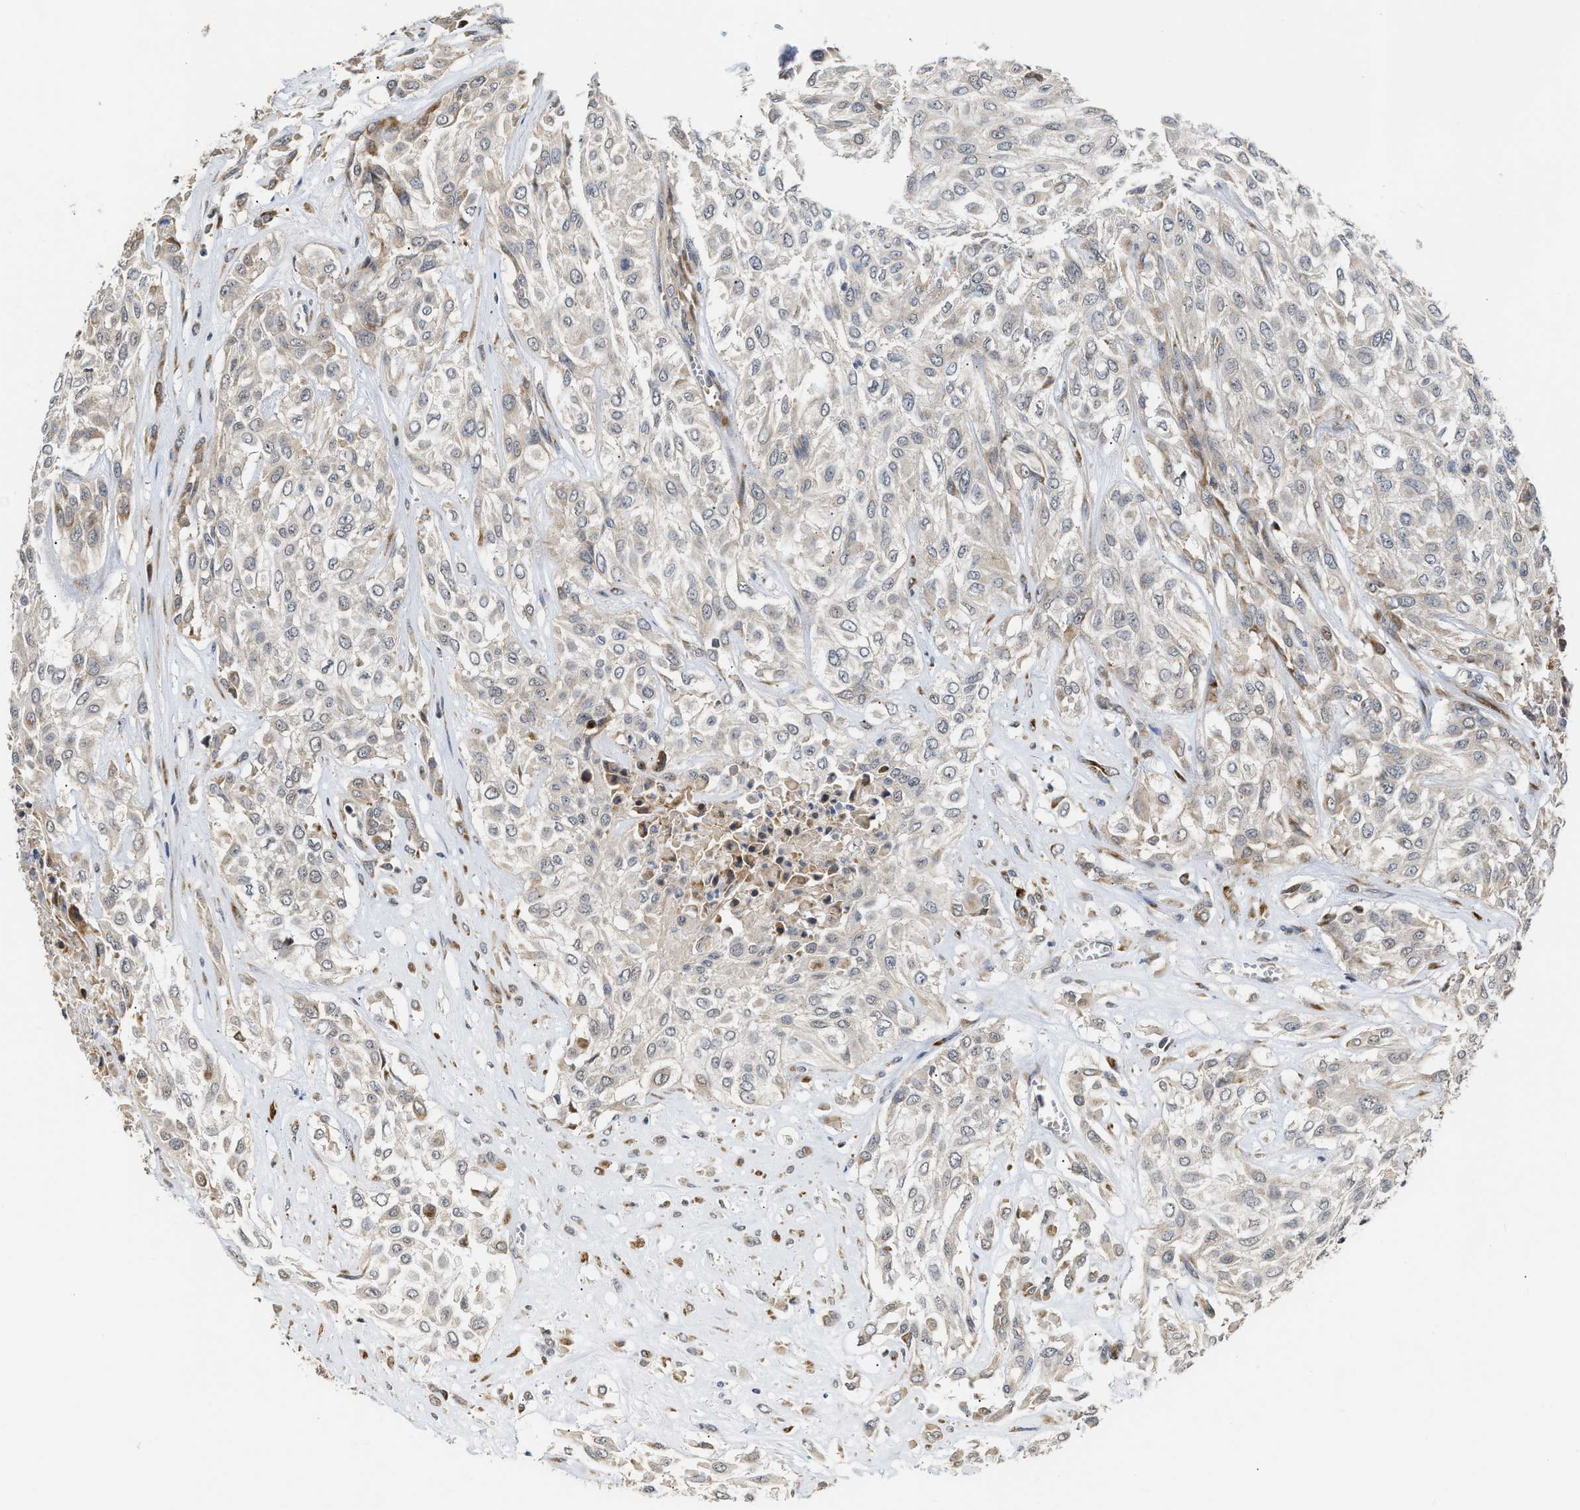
{"staining": {"intensity": "weak", "quantity": "<25%", "location": "cytoplasmic/membranous"}, "tissue": "urothelial cancer", "cell_type": "Tumor cells", "image_type": "cancer", "snomed": [{"axis": "morphology", "description": "Urothelial carcinoma, High grade"}, {"axis": "topography", "description": "Urinary bladder"}], "caption": "Histopathology image shows no significant protein expression in tumor cells of urothelial cancer. (DAB (3,3'-diaminobenzidine) immunohistochemistry (IHC), high magnification).", "gene": "DEPTOR", "patient": {"sex": "male", "age": 57}}